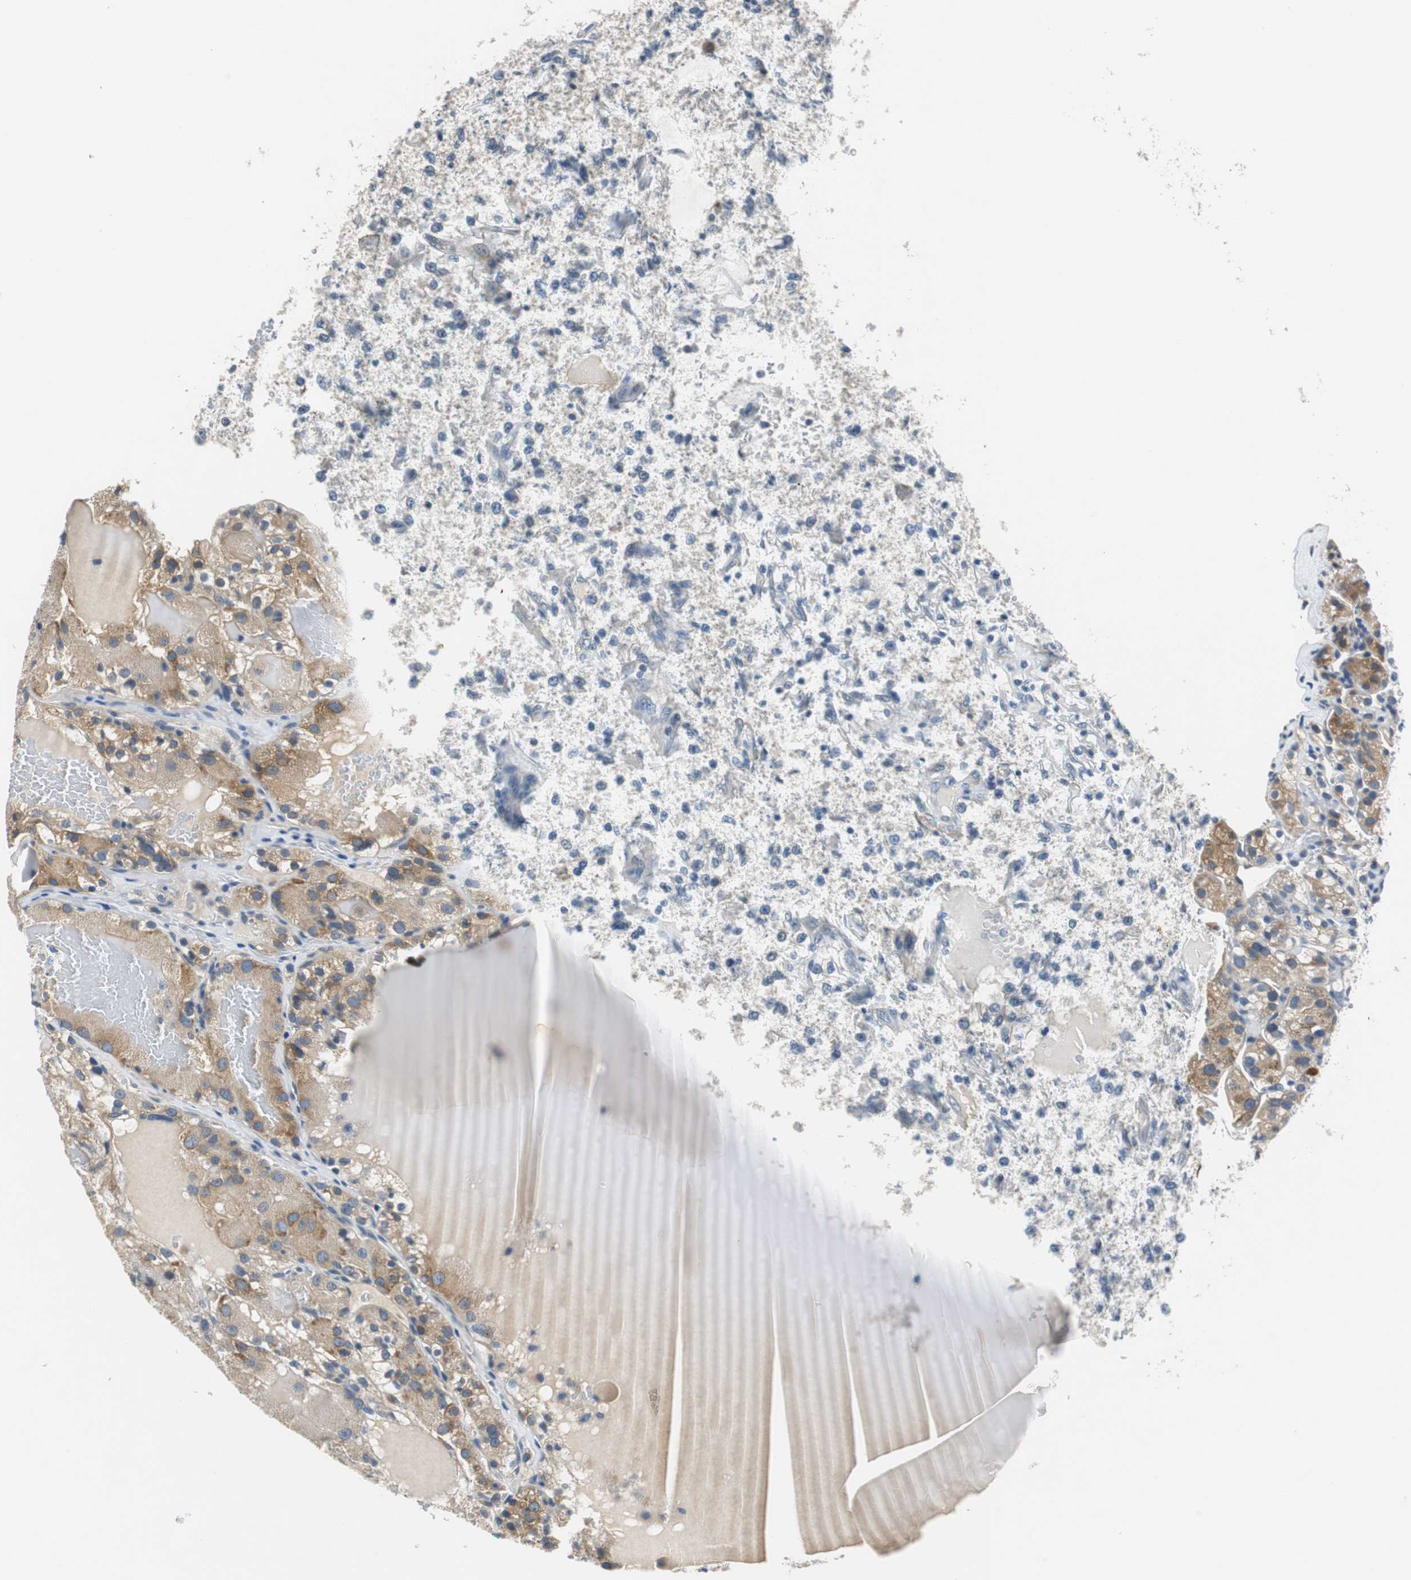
{"staining": {"intensity": "moderate", "quantity": ">75%", "location": "cytoplasmic/membranous"}, "tissue": "renal cancer", "cell_type": "Tumor cells", "image_type": "cancer", "snomed": [{"axis": "morphology", "description": "Normal tissue, NOS"}, {"axis": "morphology", "description": "Adenocarcinoma, NOS"}, {"axis": "topography", "description": "Kidney"}], "caption": "Renal cancer (adenocarcinoma) tissue exhibits moderate cytoplasmic/membranous staining in approximately >75% of tumor cells", "gene": "FADS2", "patient": {"sex": "male", "age": 61}}